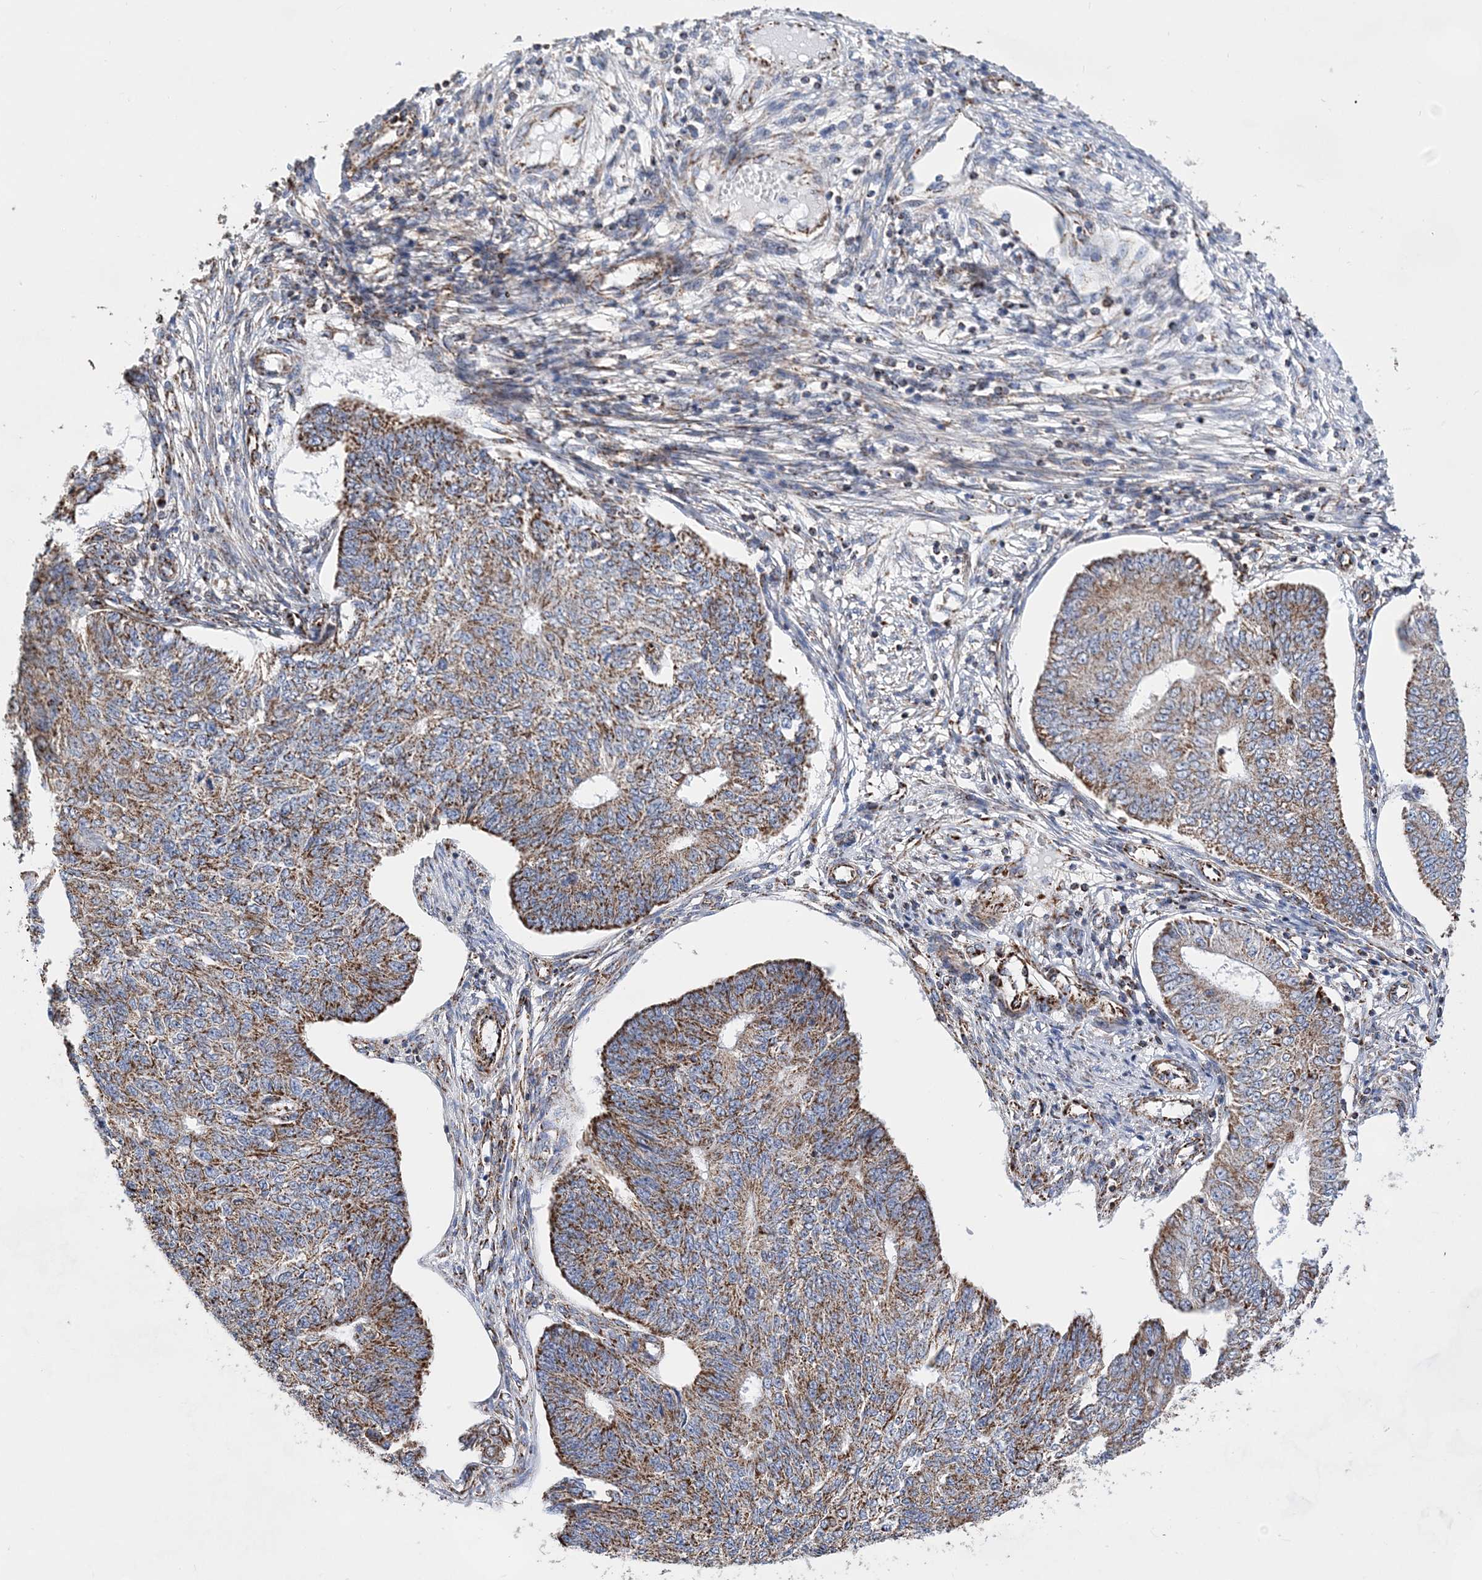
{"staining": {"intensity": "strong", "quantity": ">75%", "location": "cytoplasmic/membranous"}, "tissue": "endometrial cancer", "cell_type": "Tumor cells", "image_type": "cancer", "snomed": [{"axis": "morphology", "description": "Adenocarcinoma, NOS"}, {"axis": "topography", "description": "Endometrium"}], "caption": "Immunohistochemistry (IHC) (DAB) staining of endometrial cancer (adenocarcinoma) shows strong cytoplasmic/membranous protein expression in approximately >75% of tumor cells.", "gene": "ACOT9", "patient": {"sex": "female", "age": 32}}